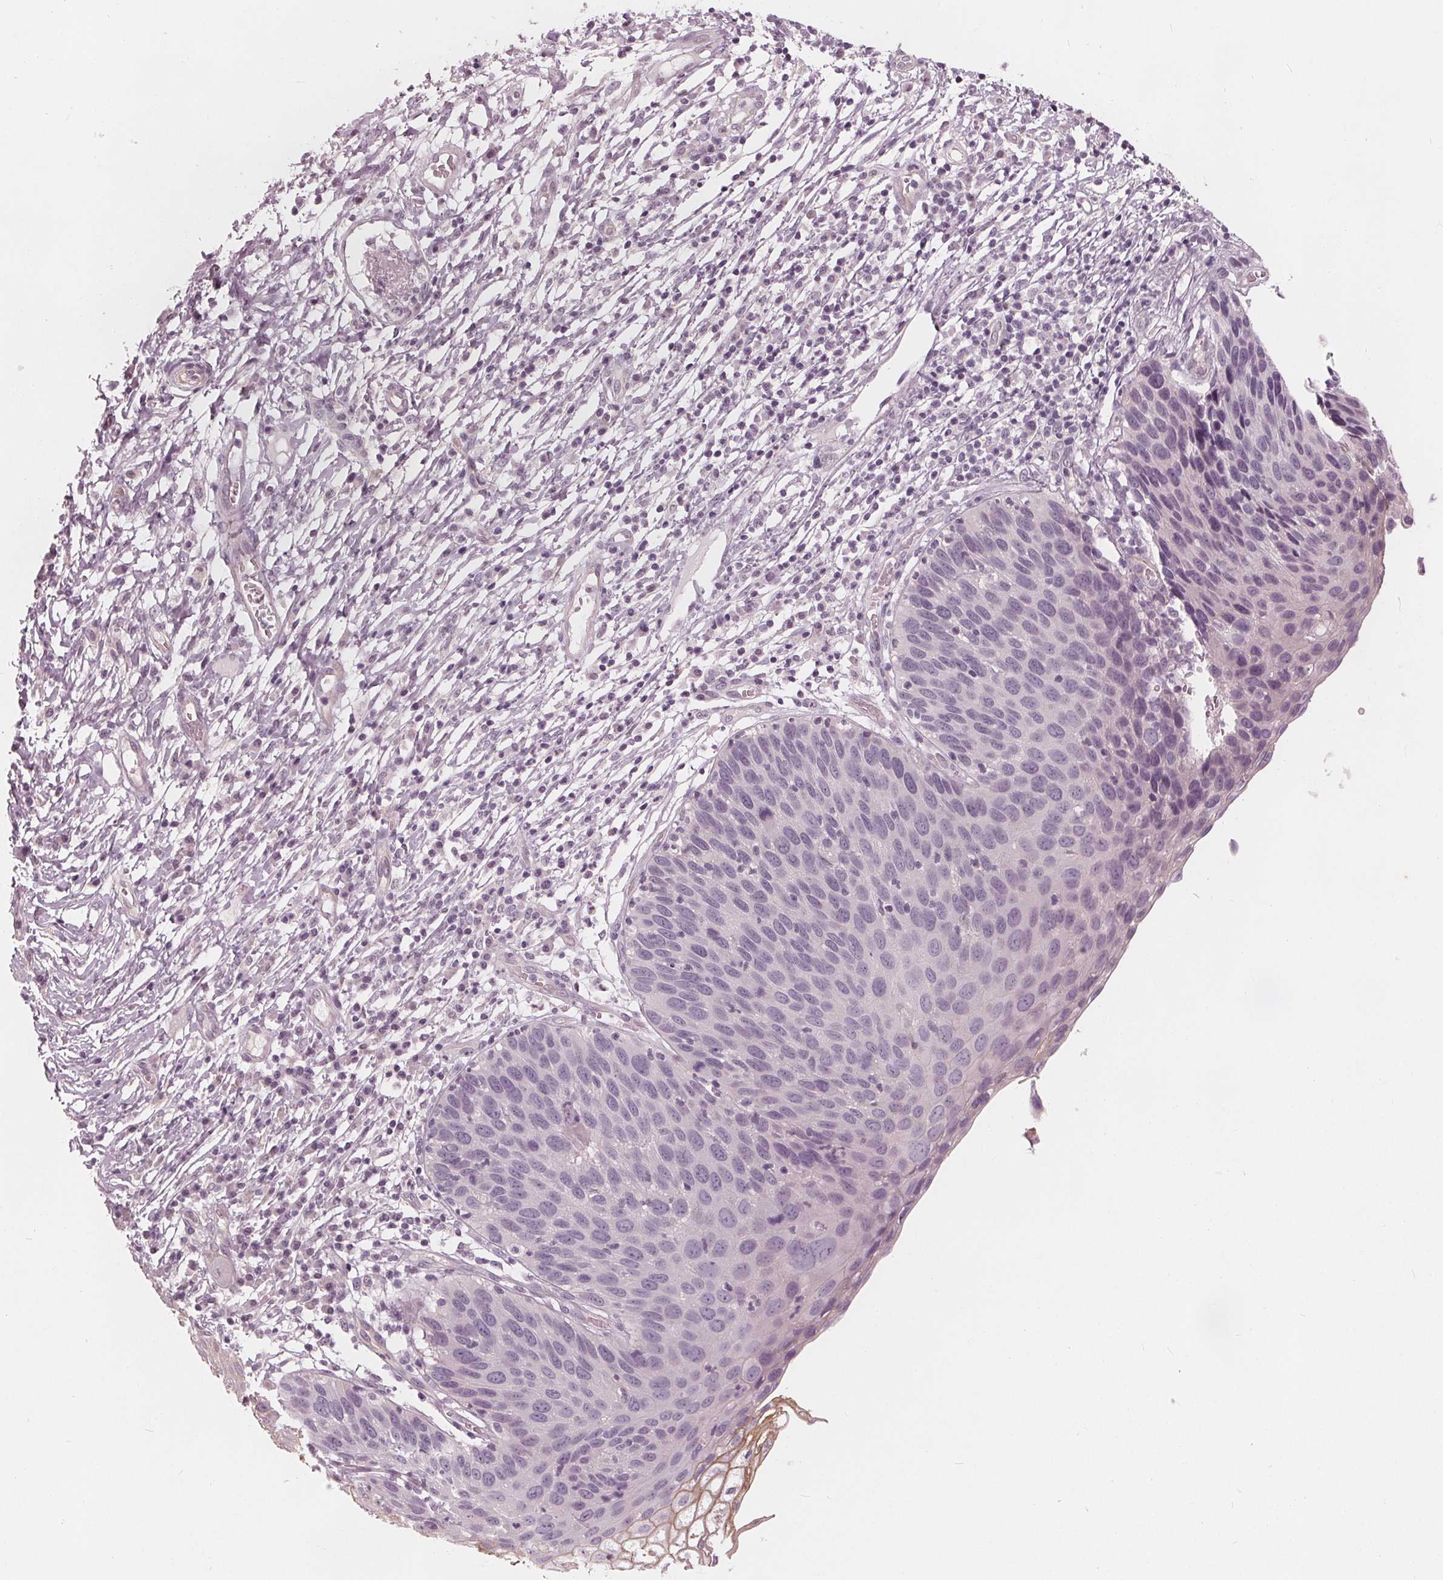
{"staining": {"intensity": "negative", "quantity": "none", "location": "none"}, "tissue": "cervix", "cell_type": "Glandular cells", "image_type": "normal", "snomed": [{"axis": "morphology", "description": "Normal tissue, NOS"}, {"axis": "topography", "description": "Cervix"}], "caption": "This photomicrograph is of normal cervix stained with IHC to label a protein in brown with the nuclei are counter-stained blue. There is no staining in glandular cells. (DAB immunohistochemistry (IHC) visualized using brightfield microscopy, high magnification).", "gene": "SAT2", "patient": {"sex": "female", "age": 36}}